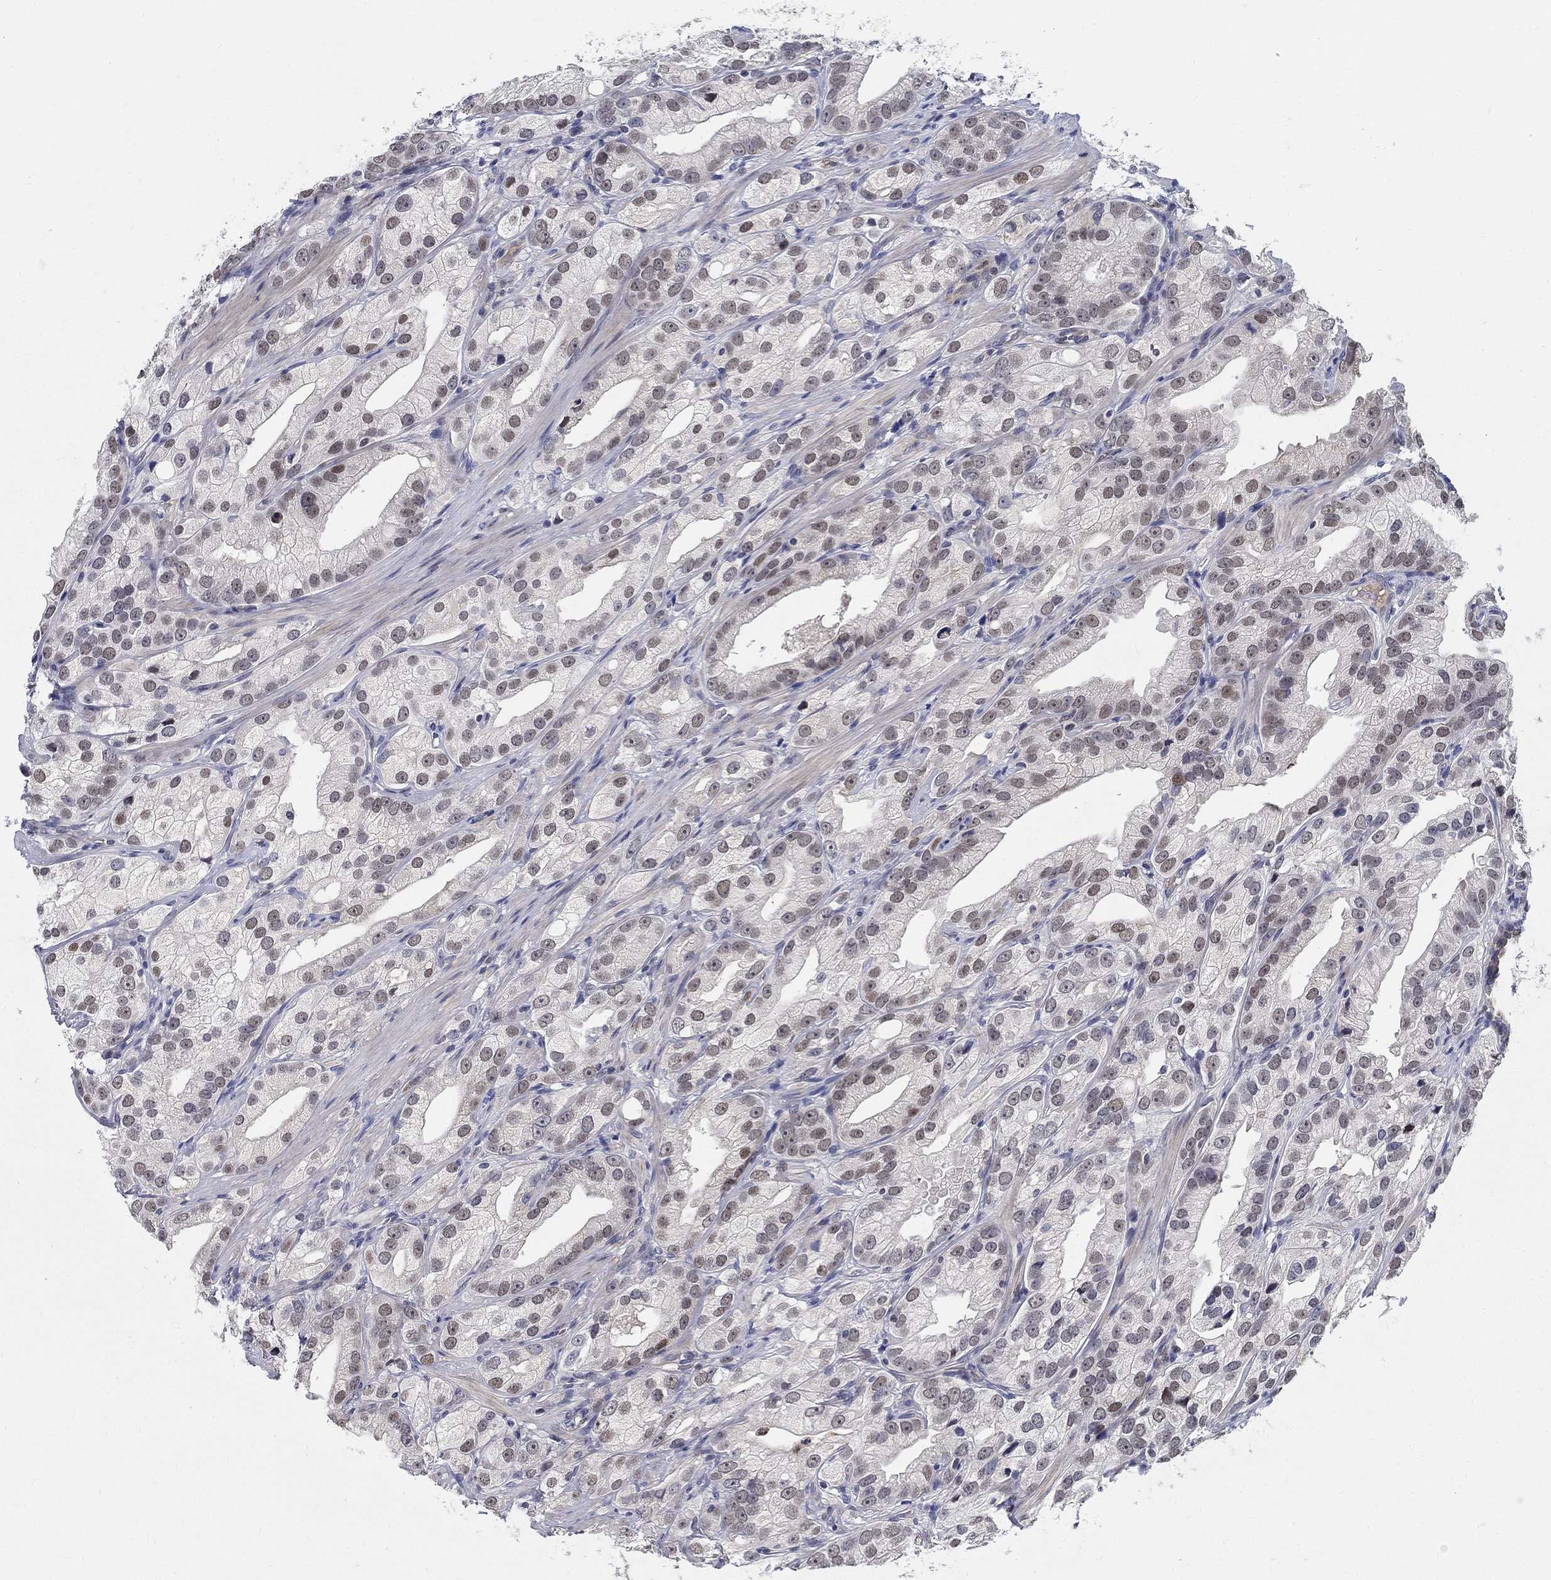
{"staining": {"intensity": "weak", "quantity": "<25%", "location": "nuclear"}, "tissue": "prostate cancer", "cell_type": "Tumor cells", "image_type": "cancer", "snomed": [{"axis": "morphology", "description": "Adenocarcinoma, High grade"}, {"axis": "topography", "description": "Prostate and seminal vesicle, NOS"}], "caption": "This image is of prostate cancer stained with immunohistochemistry to label a protein in brown with the nuclei are counter-stained blue. There is no positivity in tumor cells. (Brightfield microscopy of DAB immunohistochemistry (IHC) at high magnification).", "gene": "C16orf46", "patient": {"sex": "male", "age": 62}}